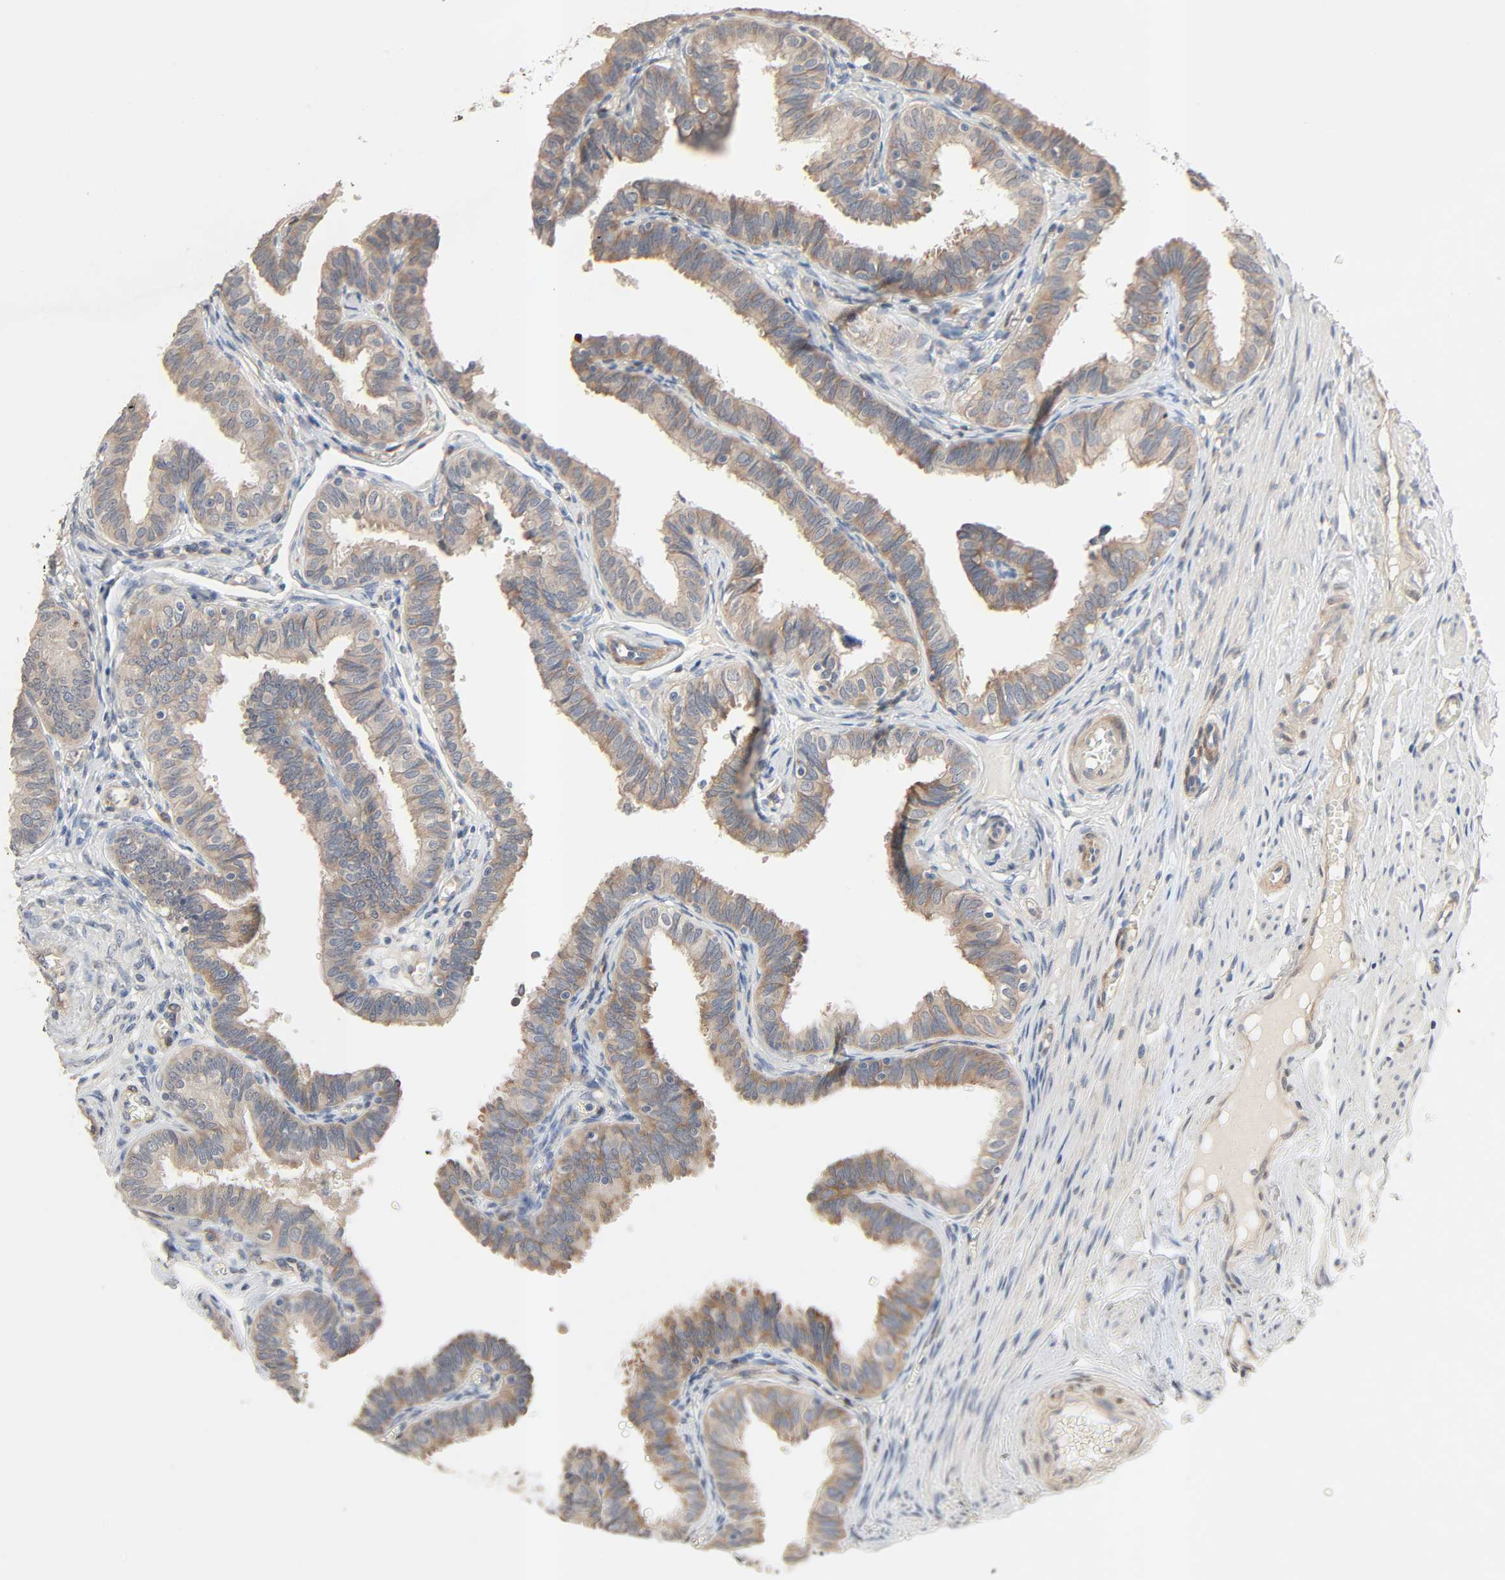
{"staining": {"intensity": "moderate", "quantity": "25%-75%", "location": "cytoplasmic/membranous"}, "tissue": "fallopian tube", "cell_type": "Glandular cells", "image_type": "normal", "snomed": [{"axis": "morphology", "description": "Normal tissue, NOS"}, {"axis": "topography", "description": "Fallopian tube"}], "caption": "Protein staining of benign fallopian tube reveals moderate cytoplasmic/membranous staining in approximately 25%-75% of glandular cells.", "gene": "PTK2", "patient": {"sex": "female", "age": 46}}